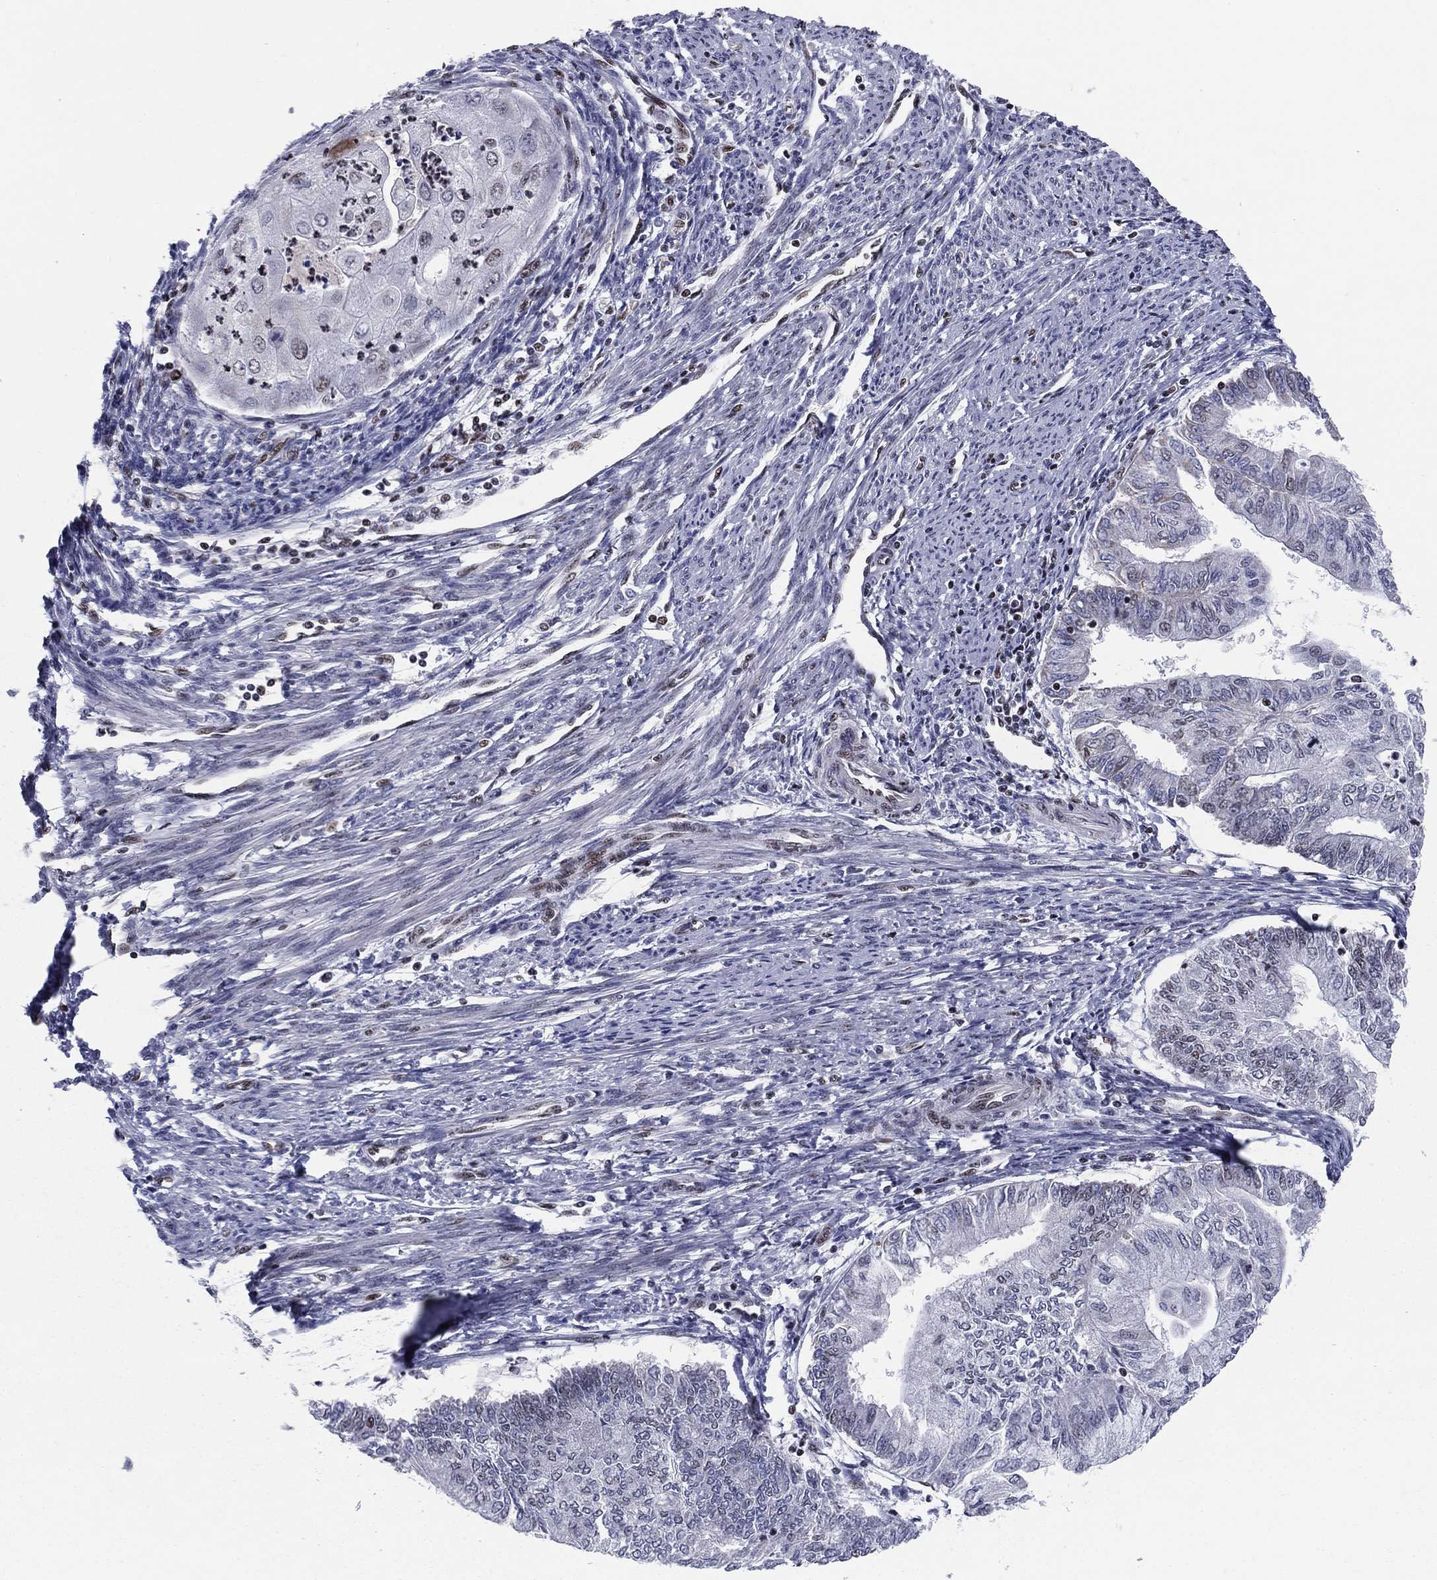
{"staining": {"intensity": "negative", "quantity": "none", "location": "none"}, "tissue": "endometrial cancer", "cell_type": "Tumor cells", "image_type": "cancer", "snomed": [{"axis": "morphology", "description": "Adenocarcinoma, NOS"}, {"axis": "topography", "description": "Endometrium"}], "caption": "Endometrial cancer was stained to show a protein in brown. There is no significant positivity in tumor cells.", "gene": "N4BP2", "patient": {"sex": "female", "age": 59}}